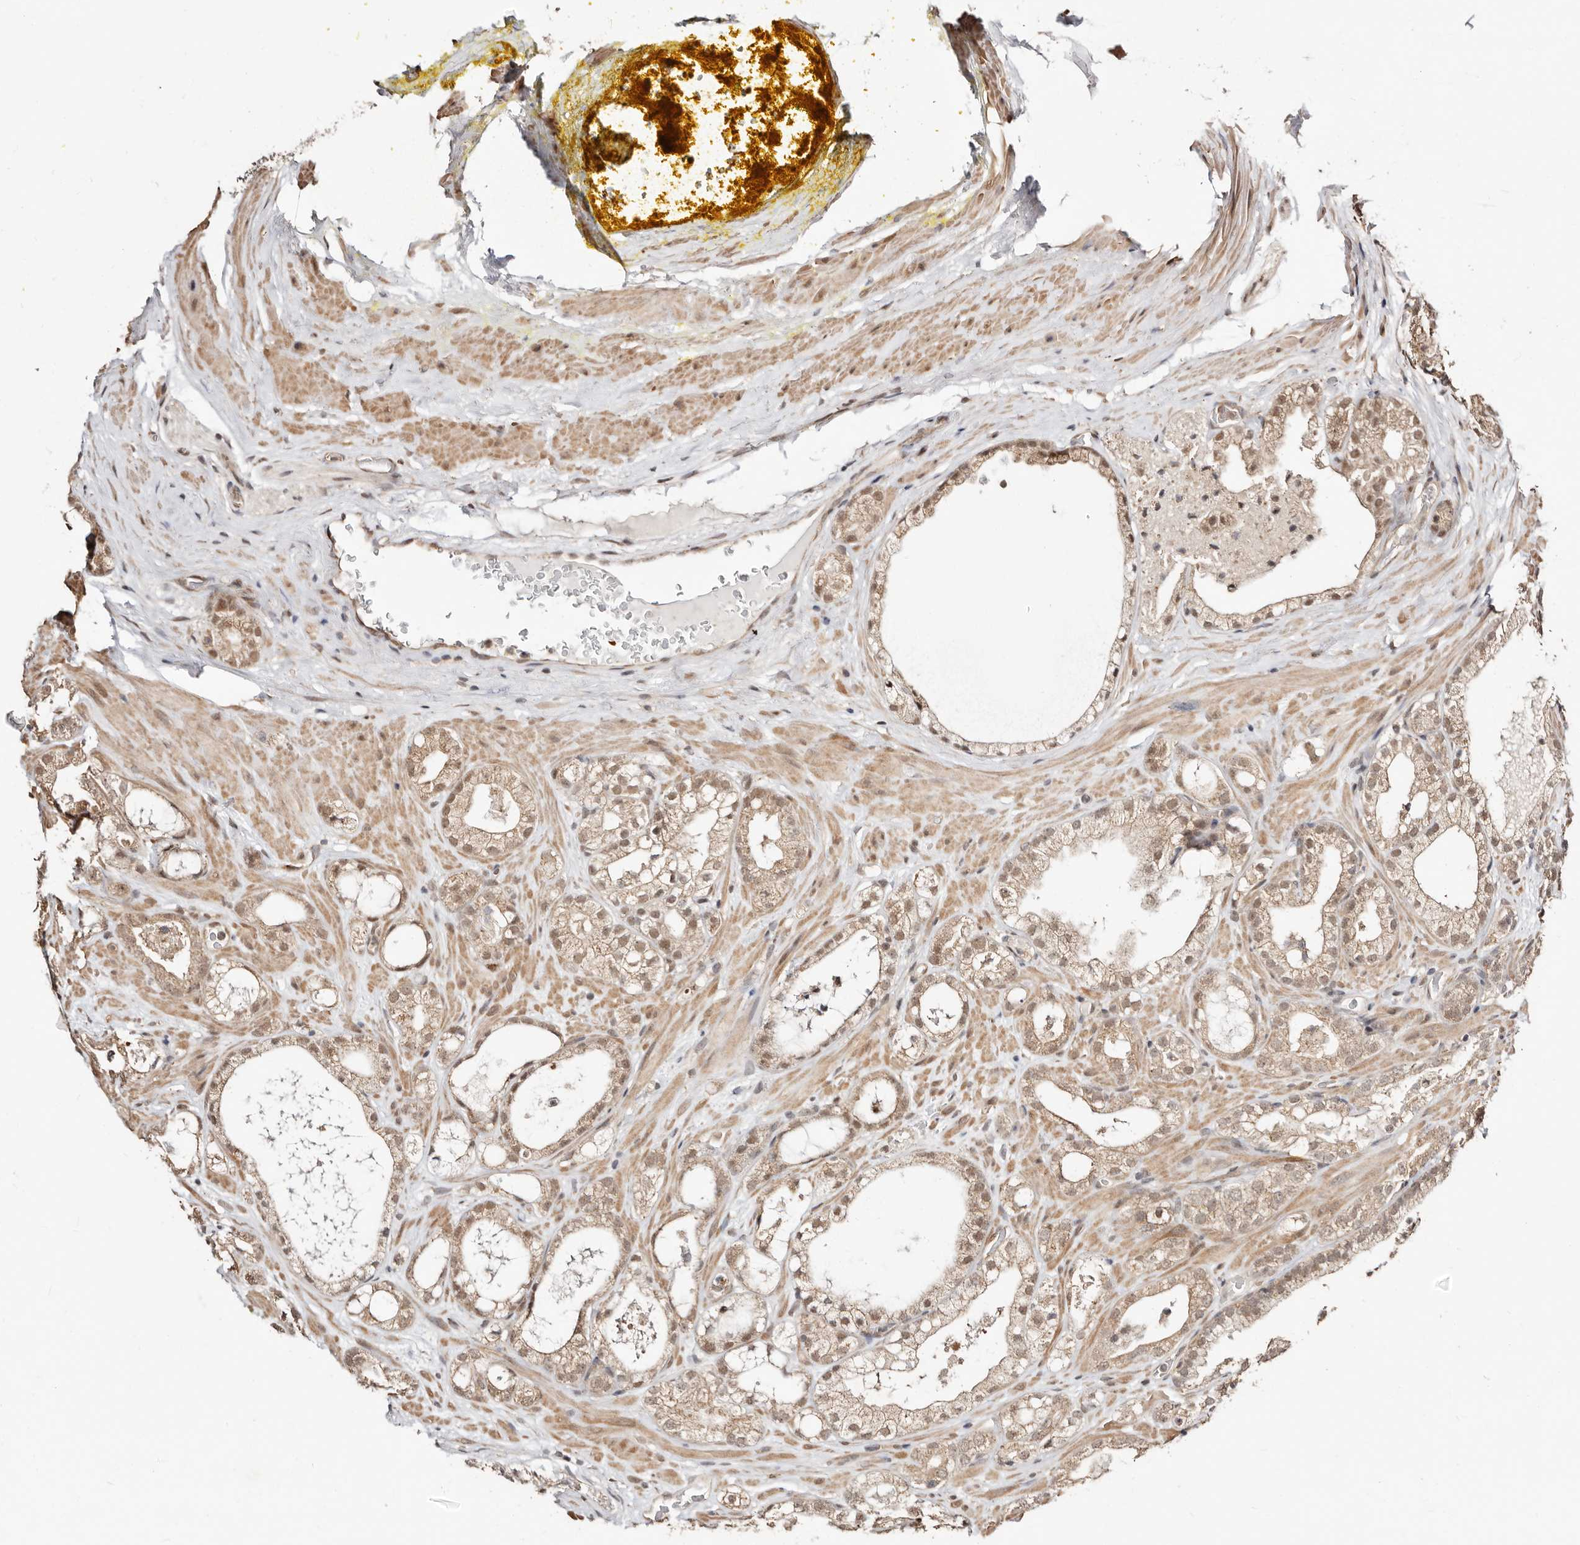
{"staining": {"intensity": "weak", "quantity": ">75%", "location": "cytoplasmic/membranous,nuclear"}, "tissue": "prostate cancer", "cell_type": "Tumor cells", "image_type": "cancer", "snomed": [{"axis": "morphology", "description": "Adenocarcinoma, High grade"}, {"axis": "topography", "description": "Prostate"}], "caption": "High-grade adenocarcinoma (prostate) tissue exhibits weak cytoplasmic/membranous and nuclear expression in approximately >75% of tumor cells", "gene": "CTNNBL1", "patient": {"sex": "male", "age": 58}}